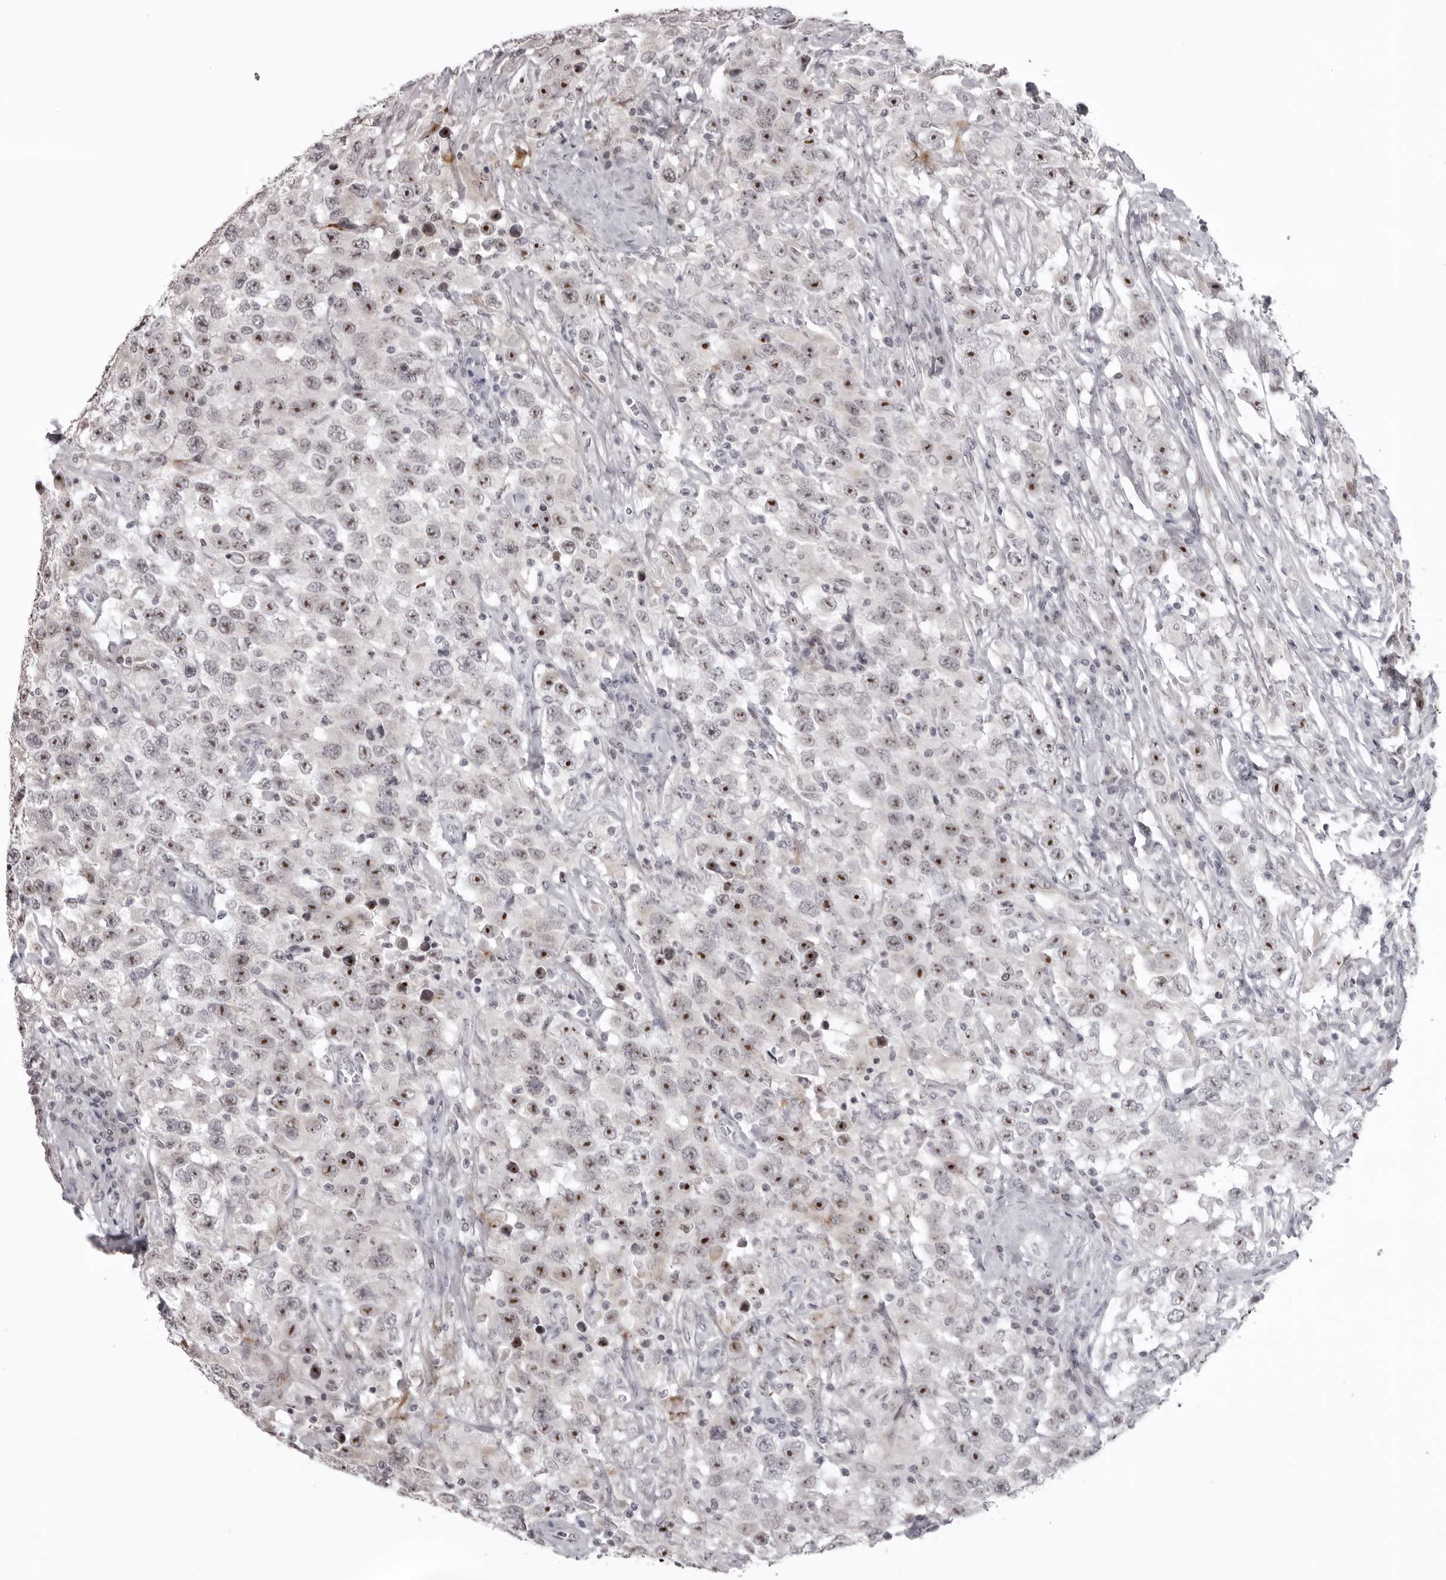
{"staining": {"intensity": "strong", "quantity": "25%-75%", "location": "nuclear"}, "tissue": "testis cancer", "cell_type": "Tumor cells", "image_type": "cancer", "snomed": [{"axis": "morphology", "description": "Seminoma, NOS"}, {"axis": "topography", "description": "Testis"}], "caption": "Immunohistochemical staining of seminoma (testis) exhibits high levels of strong nuclear staining in about 25%-75% of tumor cells.", "gene": "HELZ", "patient": {"sex": "male", "age": 41}}